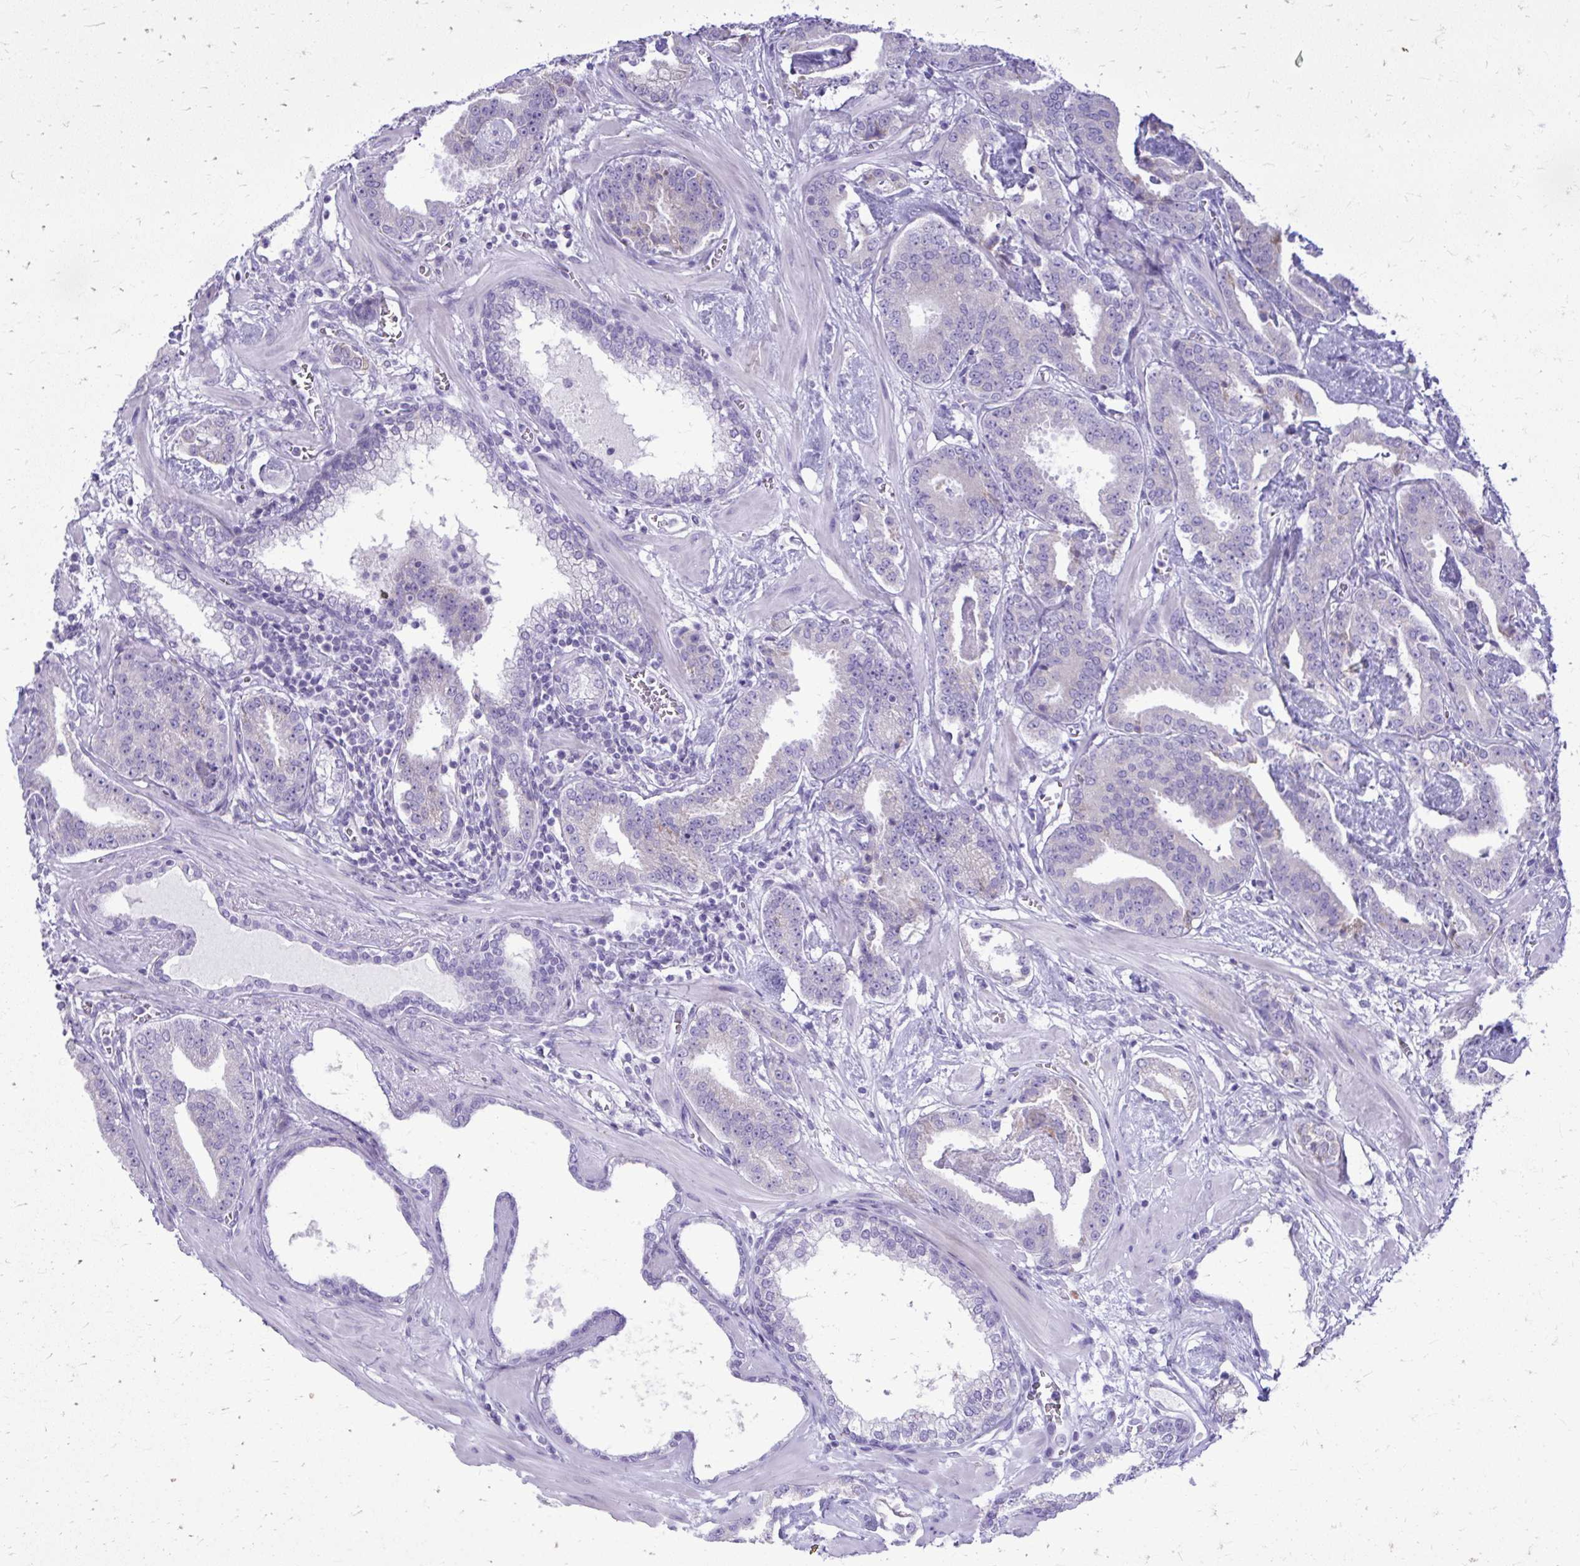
{"staining": {"intensity": "negative", "quantity": "none", "location": "none"}, "tissue": "prostate cancer", "cell_type": "Tumor cells", "image_type": "cancer", "snomed": [{"axis": "morphology", "description": "Adenocarcinoma, Low grade"}, {"axis": "topography", "description": "Prostate"}], "caption": "A micrograph of human adenocarcinoma (low-grade) (prostate) is negative for staining in tumor cells.", "gene": "BCL6B", "patient": {"sex": "male", "age": 62}}